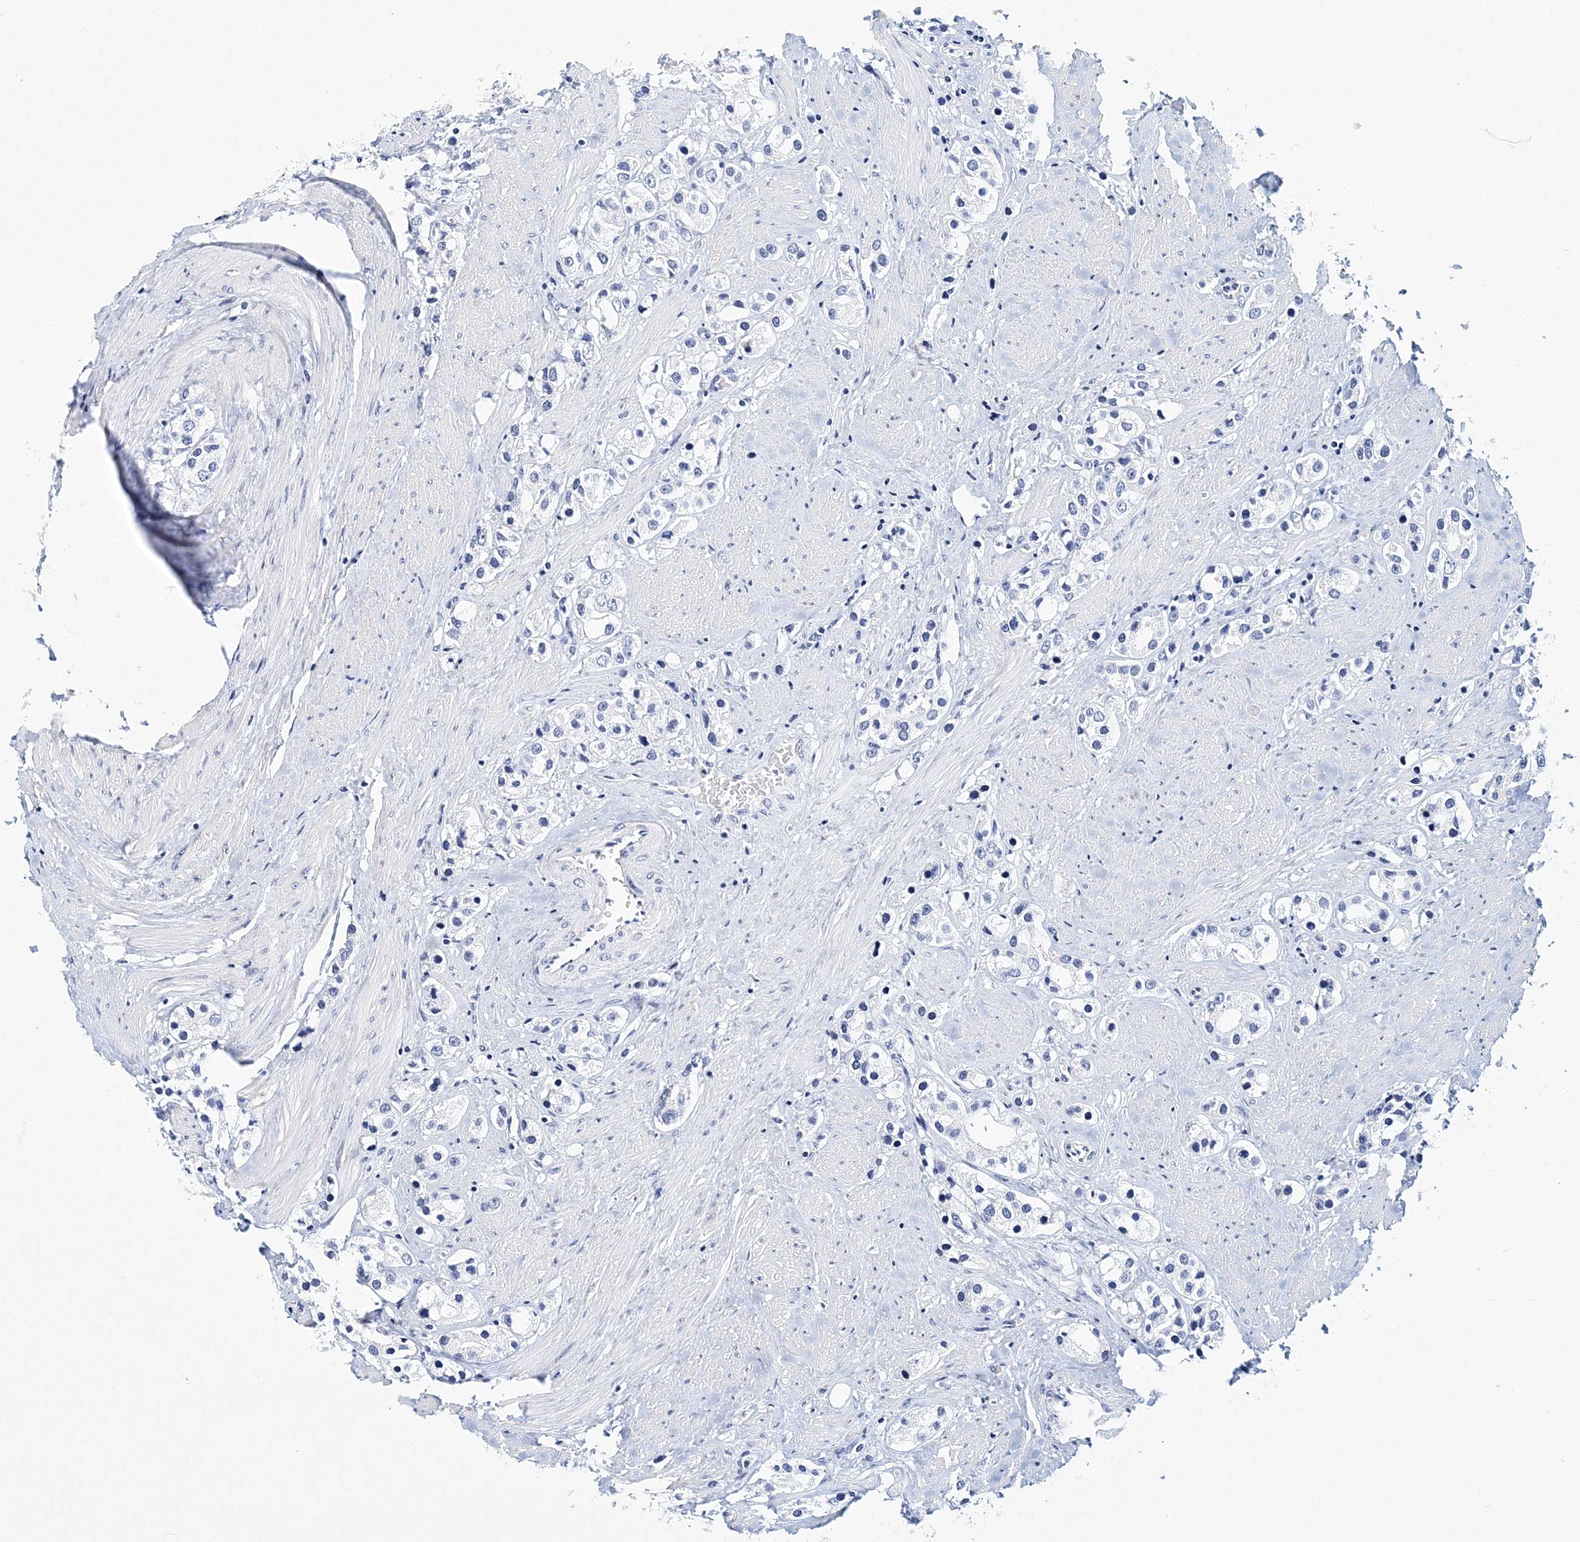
{"staining": {"intensity": "negative", "quantity": "none", "location": "none"}, "tissue": "prostate cancer", "cell_type": "Tumor cells", "image_type": "cancer", "snomed": [{"axis": "morphology", "description": "Adenocarcinoma, NOS"}, {"axis": "topography", "description": "Prostate"}], "caption": "This image is of prostate cancer stained with immunohistochemistry (IHC) to label a protein in brown with the nuclei are counter-stained blue. There is no staining in tumor cells.", "gene": "ITGA2B", "patient": {"sex": "male", "age": 79}}